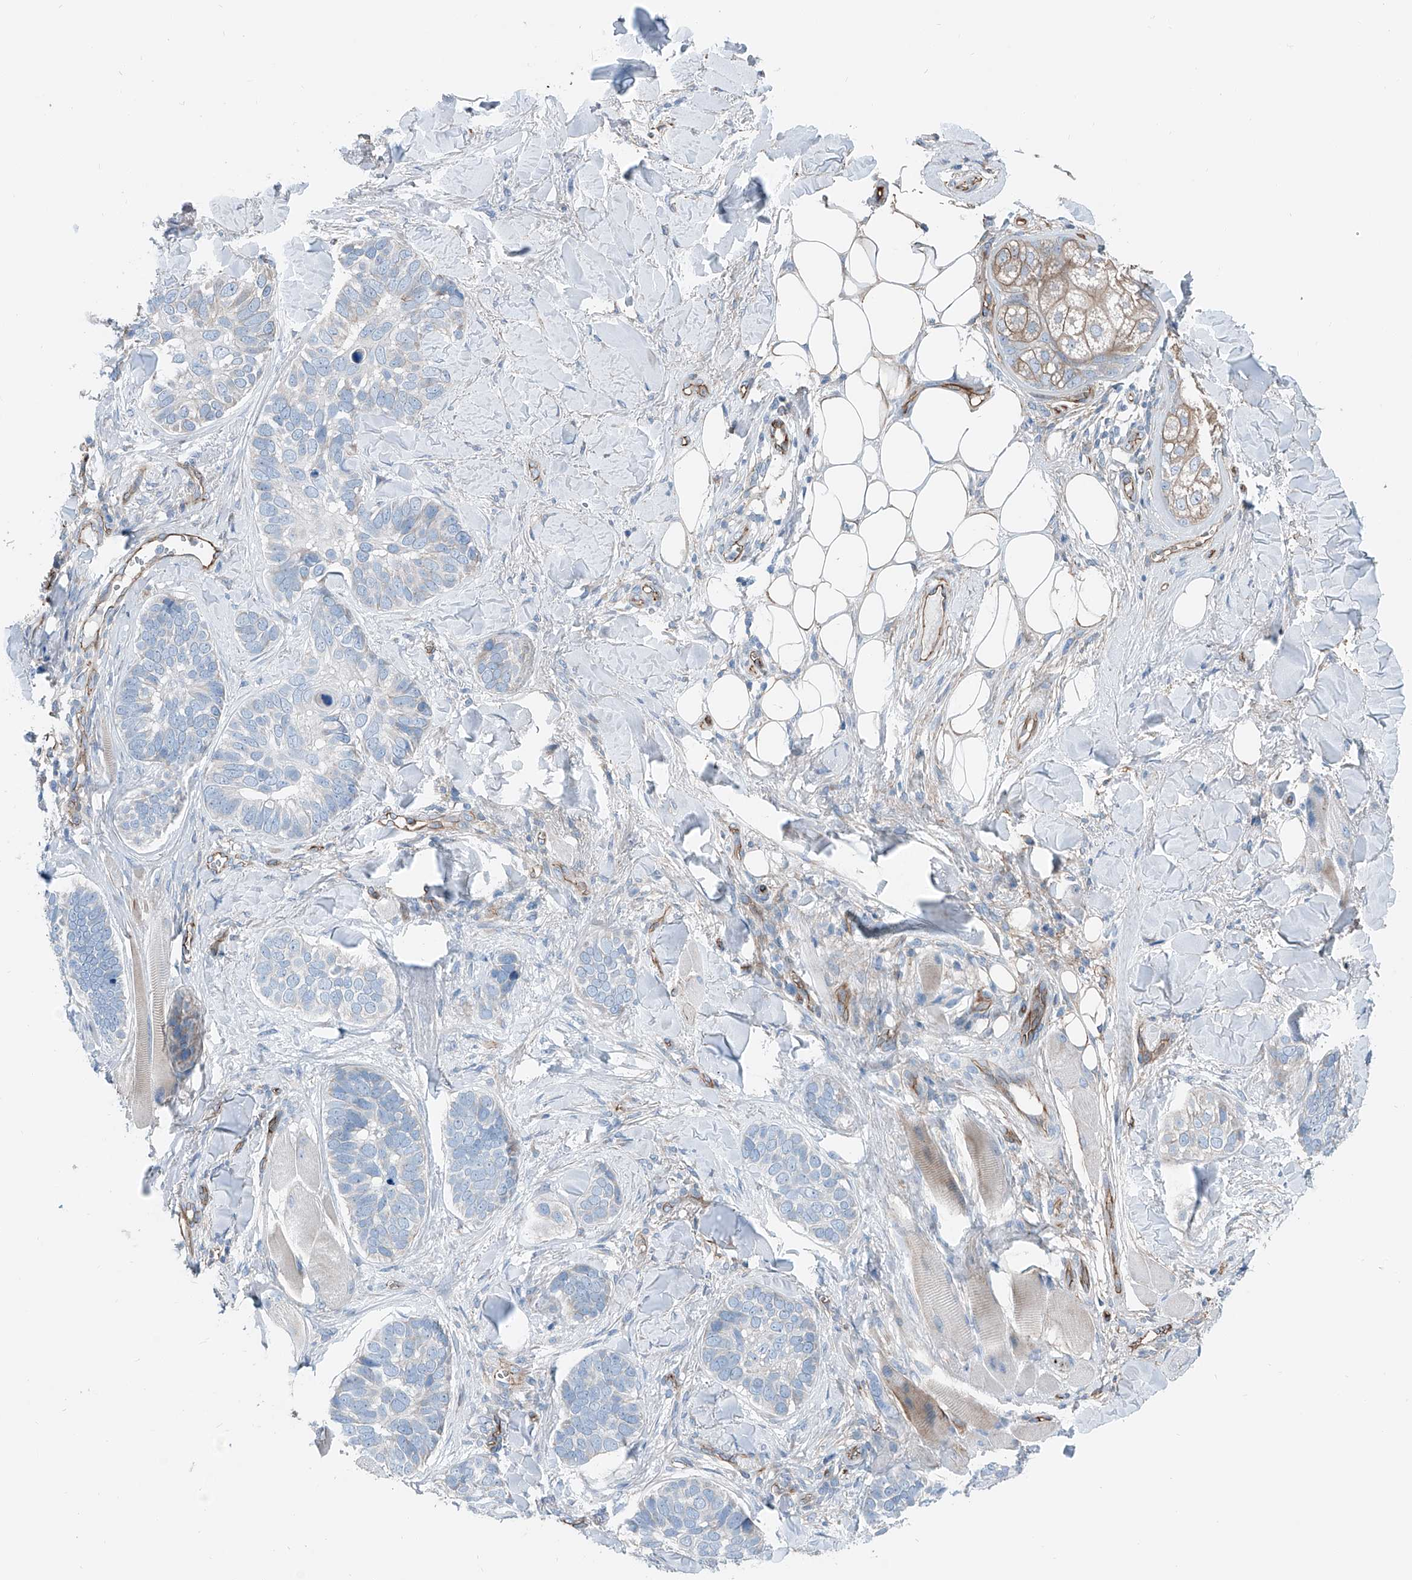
{"staining": {"intensity": "negative", "quantity": "none", "location": "none"}, "tissue": "skin cancer", "cell_type": "Tumor cells", "image_type": "cancer", "snomed": [{"axis": "morphology", "description": "Basal cell carcinoma"}, {"axis": "topography", "description": "Skin"}], "caption": "The IHC micrograph has no significant staining in tumor cells of skin basal cell carcinoma tissue.", "gene": "THEMIS2", "patient": {"sex": "male", "age": 62}}